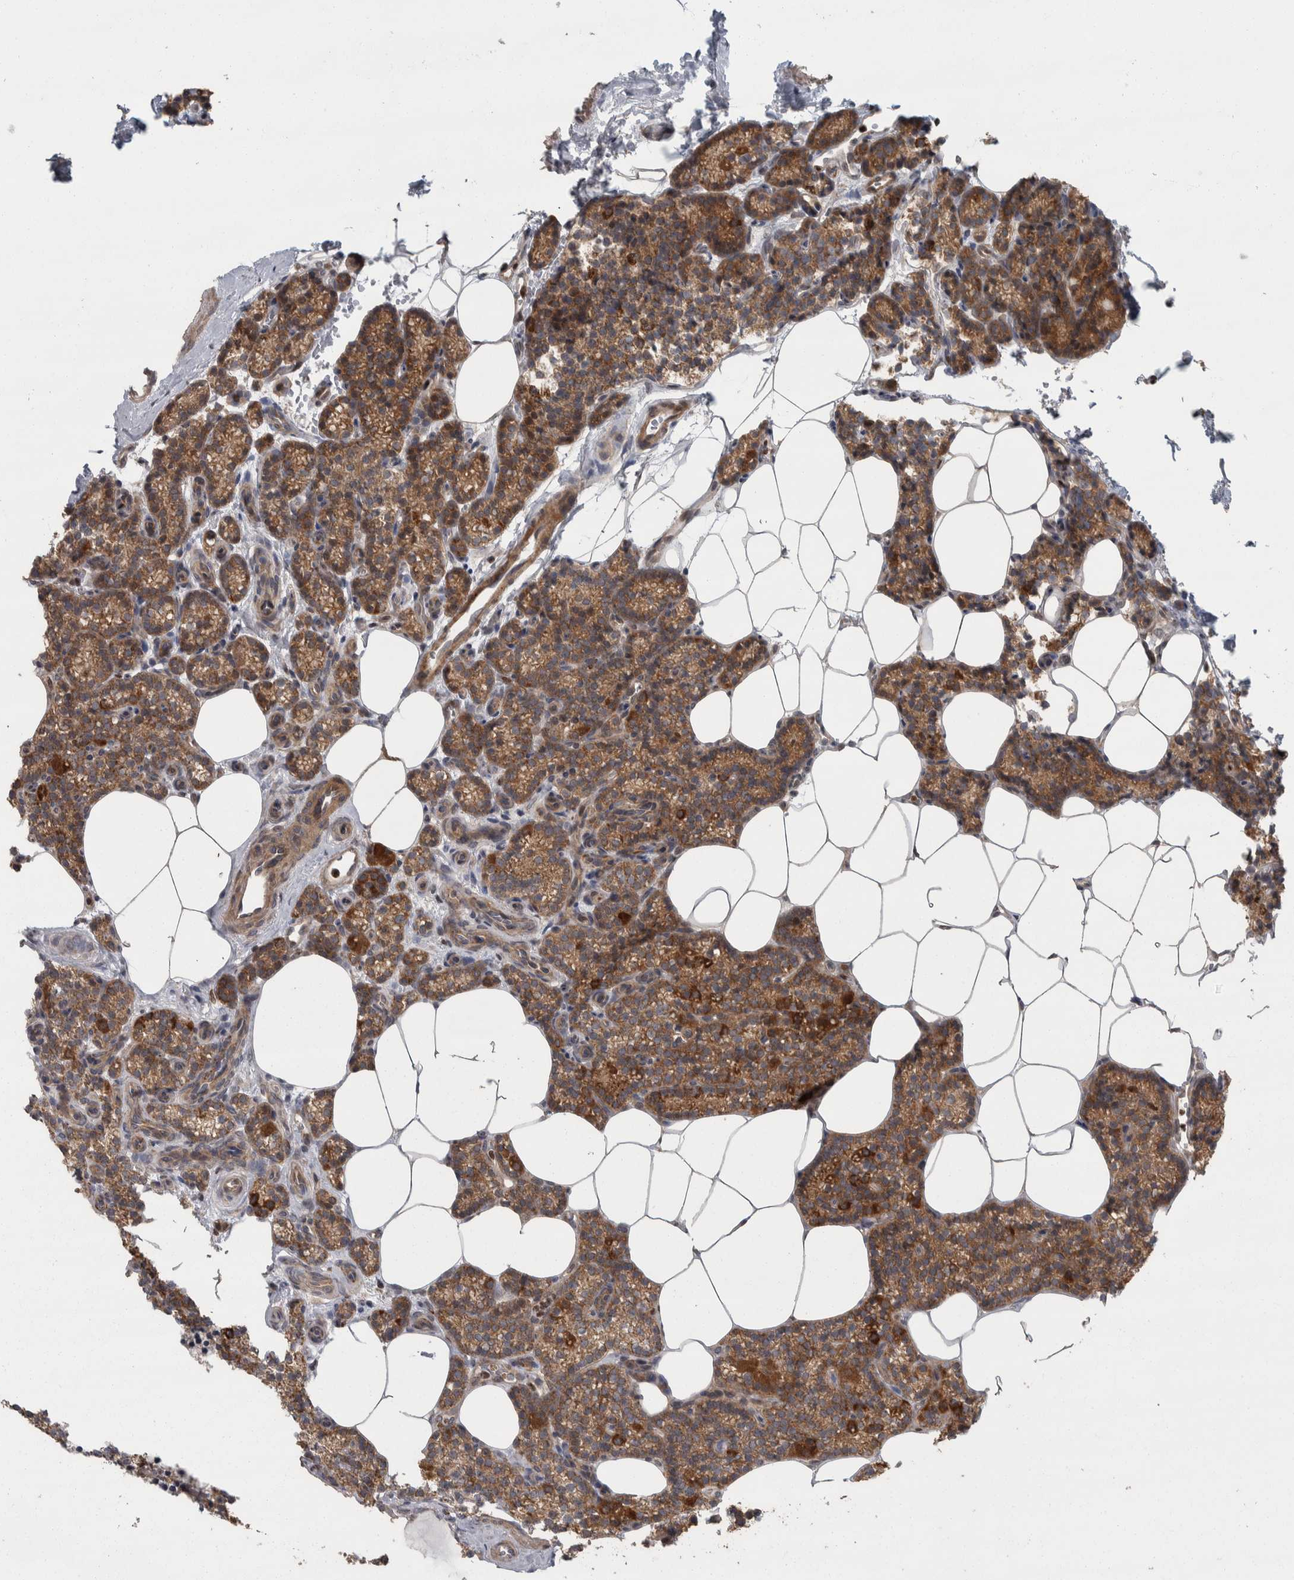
{"staining": {"intensity": "strong", "quantity": ">75%", "location": "cytoplasmic/membranous"}, "tissue": "parathyroid gland", "cell_type": "Glandular cells", "image_type": "normal", "snomed": [{"axis": "morphology", "description": "Normal tissue, NOS"}, {"axis": "topography", "description": "Parathyroid gland"}], "caption": "Immunohistochemistry (IHC) image of benign parathyroid gland: parathyroid gland stained using immunohistochemistry (IHC) shows high levels of strong protein expression localized specifically in the cytoplasmic/membranous of glandular cells, appearing as a cytoplasmic/membranous brown color.", "gene": "CWC27", "patient": {"sex": "male", "age": 58}}